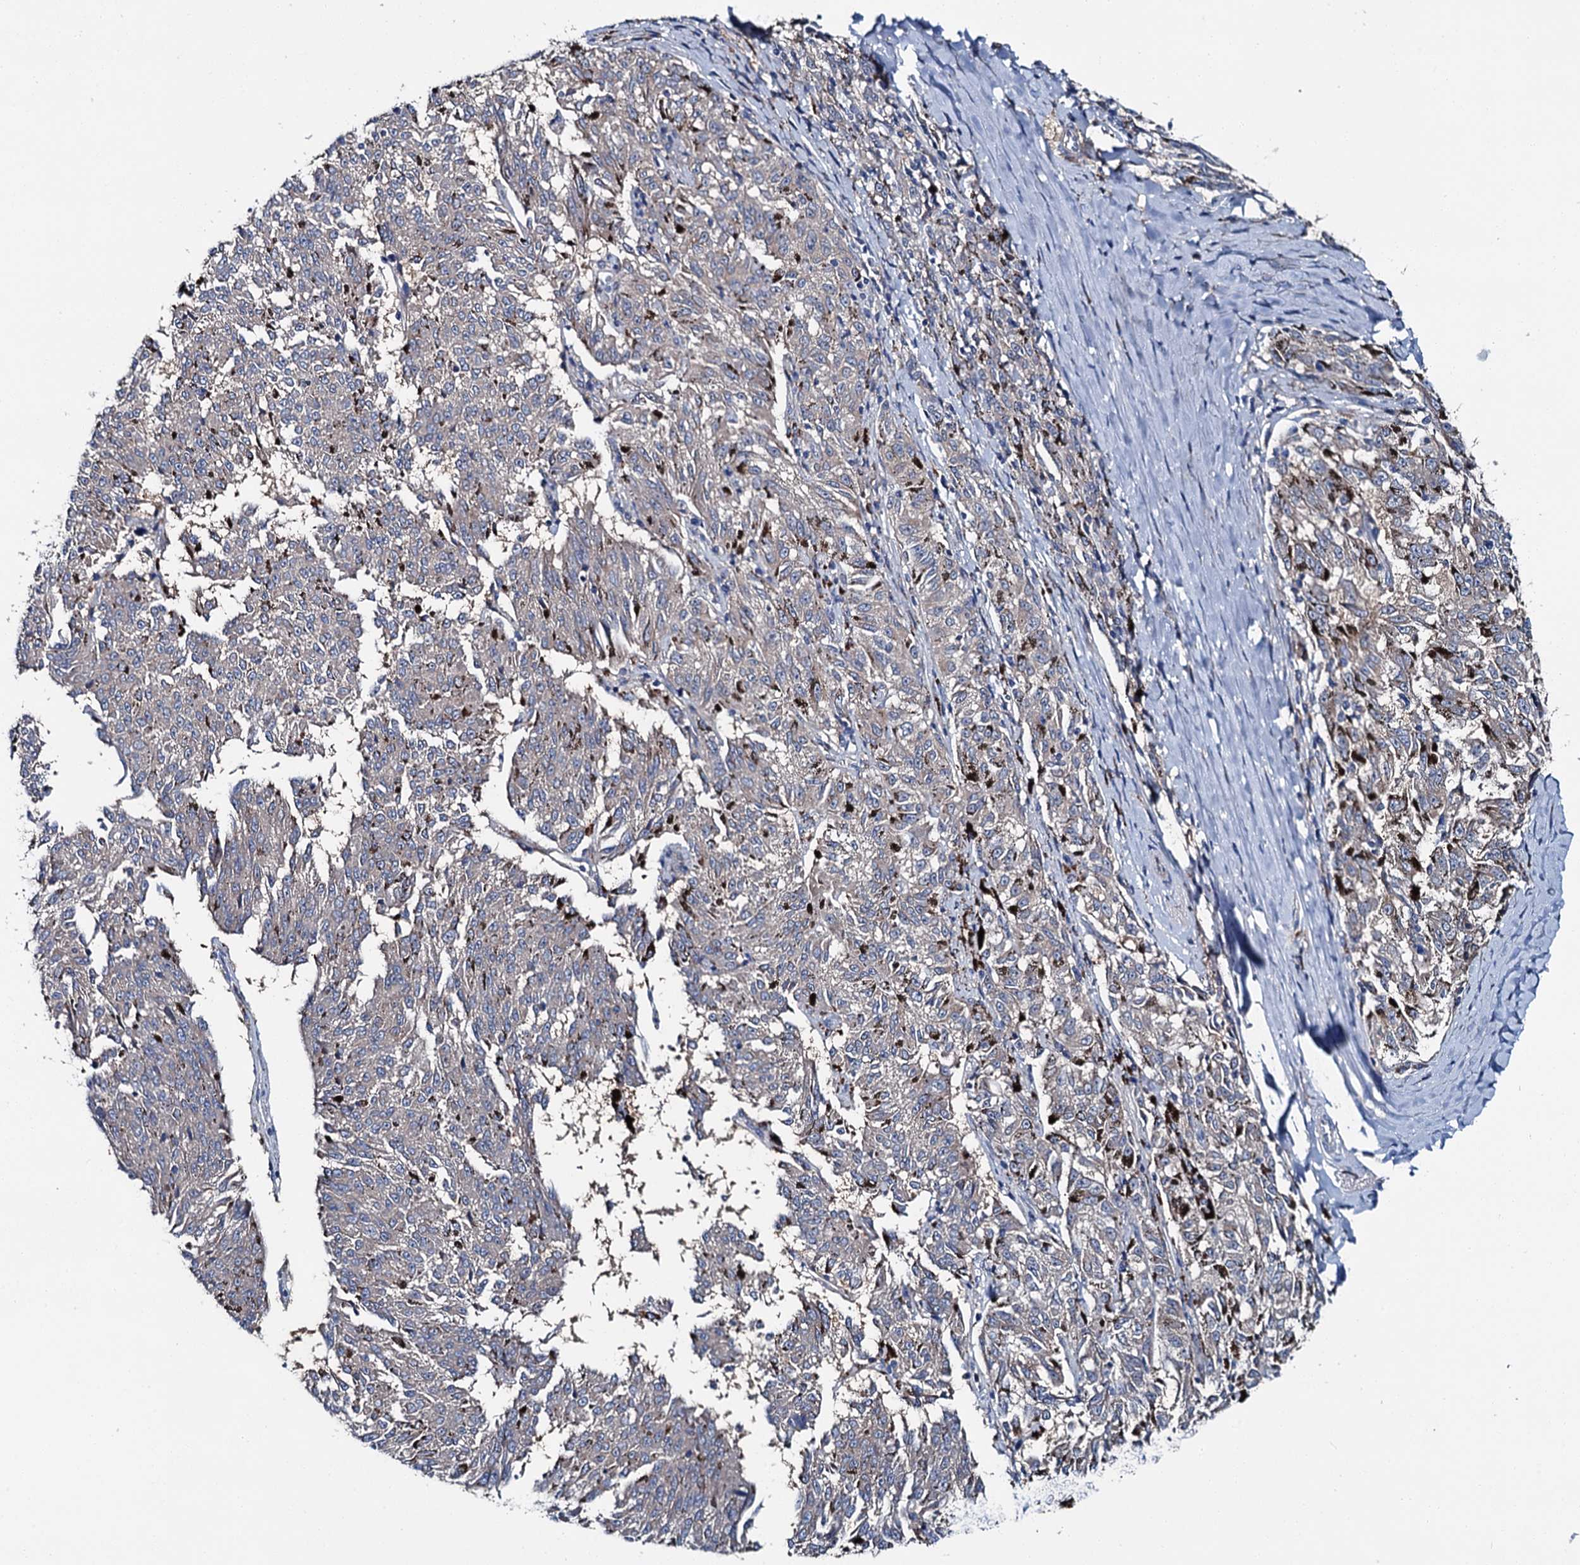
{"staining": {"intensity": "negative", "quantity": "none", "location": "none"}, "tissue": "melanoma", "cell_type": "Tumor cells", "image_type": "cancer", "snomed": [{"axis": "morphology", "description": "Malignant melanoma, NOS"}, {"axis": "topography", "description": "Skin"}], "caption": "Immunohistochemistry of malignant melanoma reveals no expression in tumor cells.", "gene": "SLC22A25", "patient": {"sex": "female", "age": 72}}